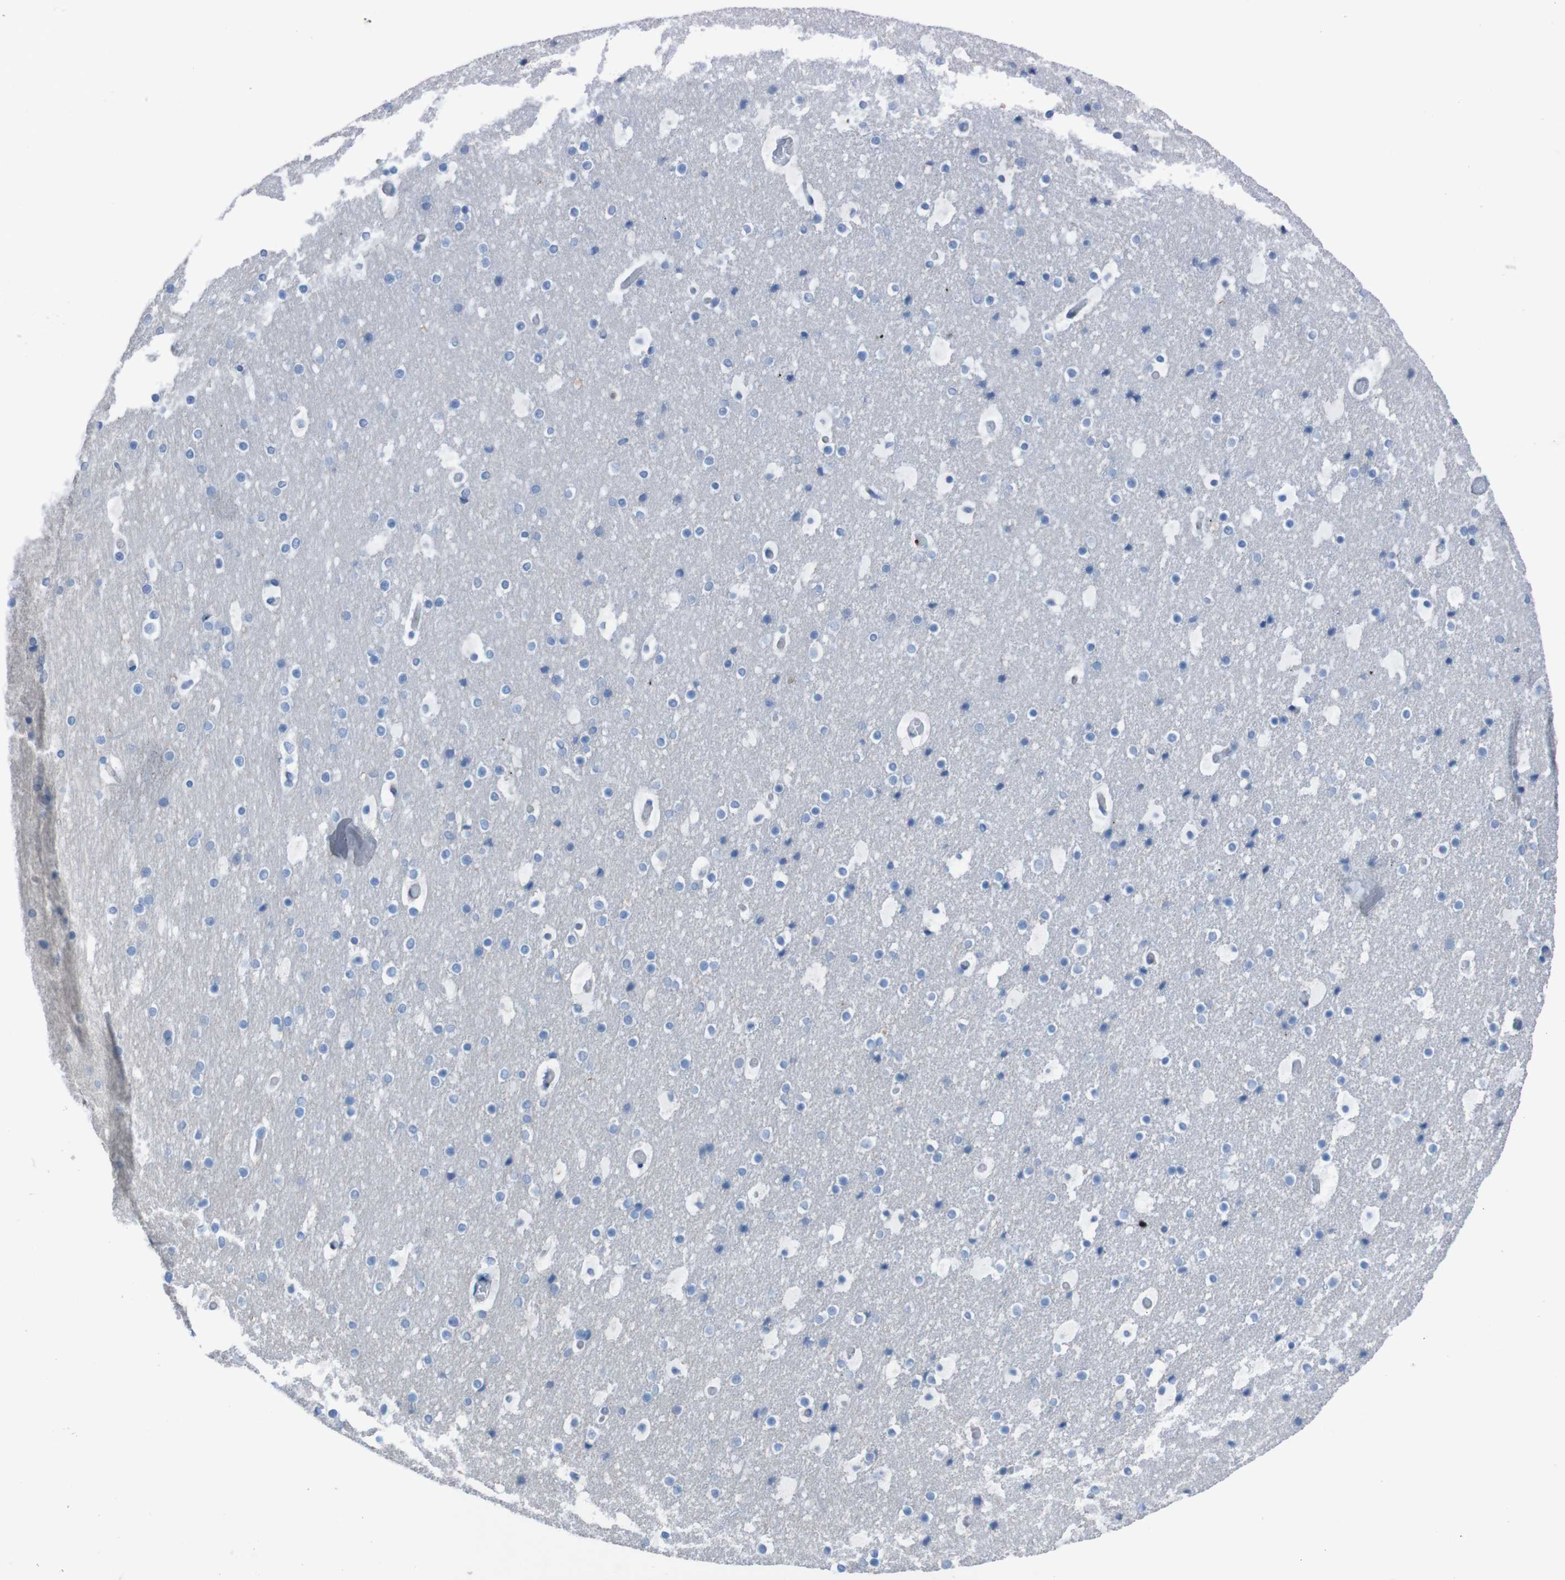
{"staining": {"intensity": "strong", "quantity": "25%-75%", "location": "cytoplasmic/membranous"}, "tissue": "cerebral cortex", "cell_type": "Endothelial cells", "image_type": "normal", "snomed": [{"axis": "morphology", "description": "Normal tissue, NOS"}, {"axis": "topography", "description": "Cerebral cortex"}], "caption": "Strong cytoplasmic/membranous expression is seen in about 25%-75% of endothelial cells in benign cerebral cortex. The staining was performed using DAB (3,3'-diaminobenzidine) to visualize the protein expression in brown, while the nuclei were stained in blue with hematoxylin (Magnification: 20x).", "gene": "RNF182", "patient": {"sex": "male", "age": 57}}